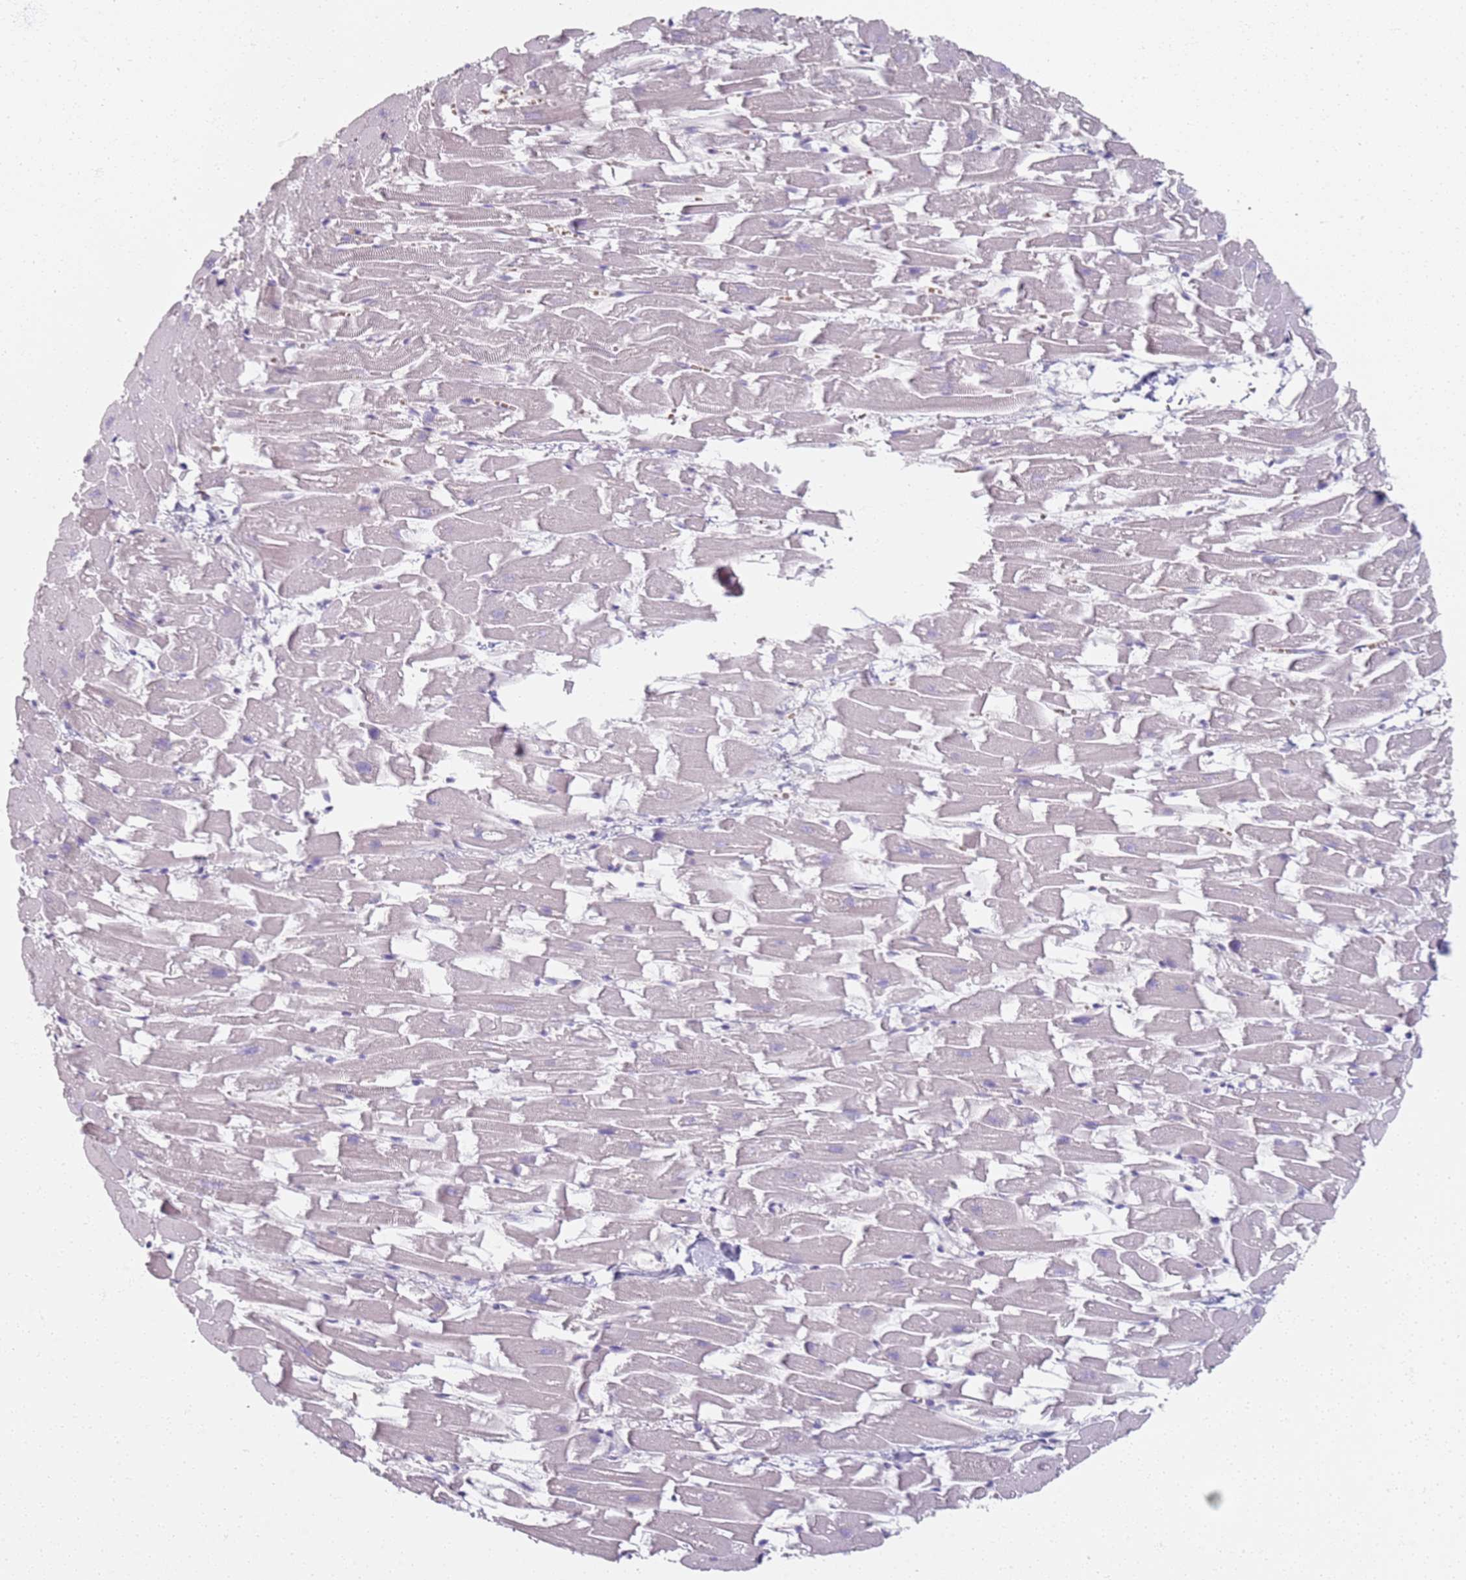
{"staining": {"intensity": "weak", "quantity": "<25%", "location": "cytoplasmic/membranous"}, "tissue": "heart muscle", "cell_type": "Cardiomyocytes", "image_type": "normal", "snomed": [{"axis": "morphology", "description": "Normal tissue, NOS"}, {"axis": "topography", "description": "Heart"}], "caption": "Immunohistochemical staining of normal heart muscle demonstrates no significant expression in cardiomyocytes.", "gene": "CD40LG", "patient": {"sex": "female", "age": 64}}